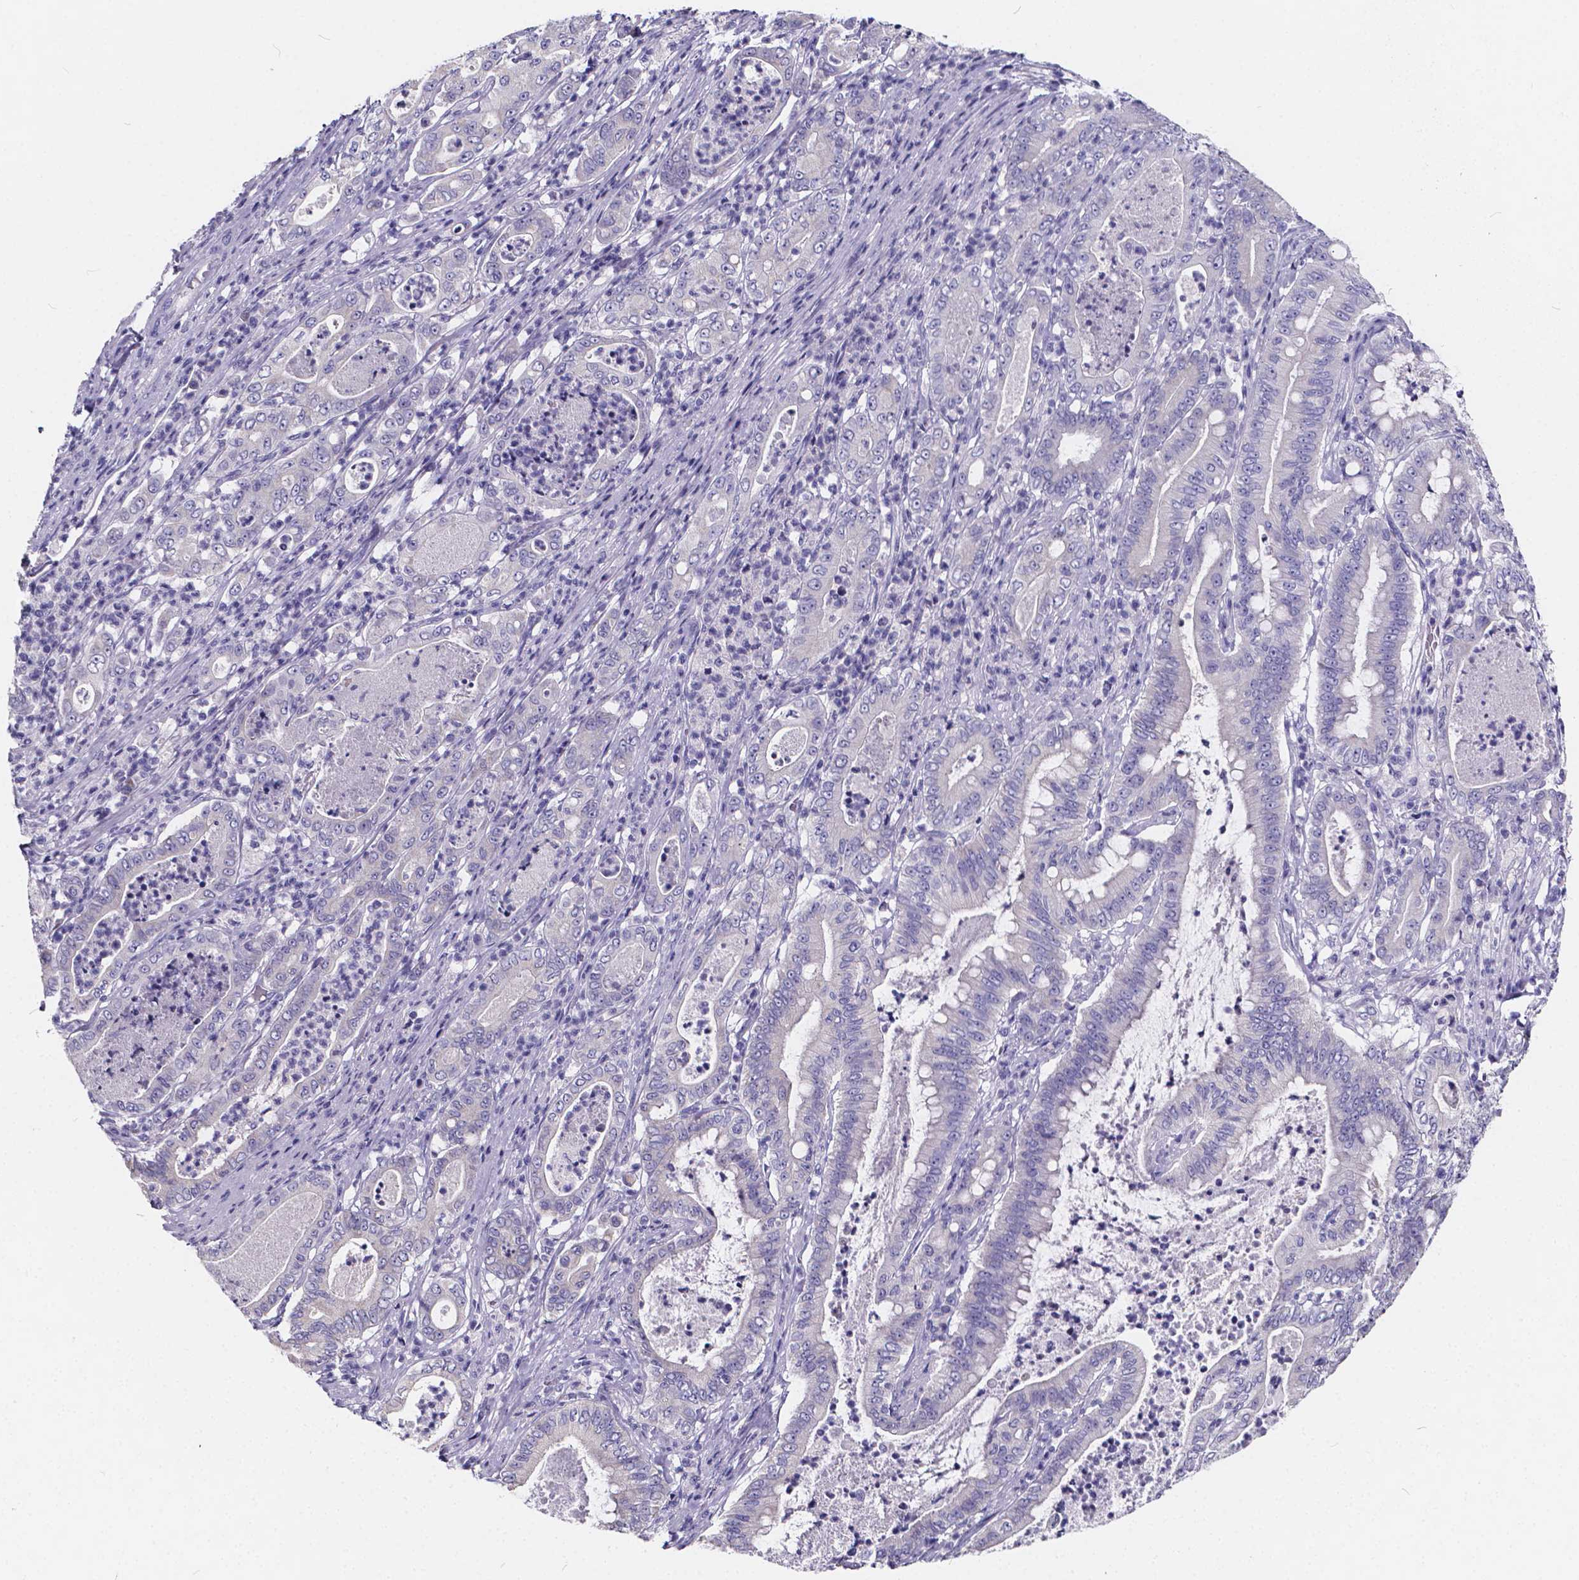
{"staining": {"intensity": "negative", "quantity": "none", "location": "none"}, "tissue": "pancreatic cancer", "cell_type": "Tumor cells", "image_type": "cancer", "snomed": [{"axis": "morphology", "description": "Adenocarcinoma, NOS"}, {"axis": "topography", "description": "Pancreas"}], "caption": "Immunohistochemistry (IHC) of human pancreatic adenocarcinoma exhibits no expression in tumor cells. The staining was performed using DAB (3,3'-diaminobenzidine) to visualize the protein expression in brown, while the nuclei were stained in blue with hematoxylin (Magnification: 20x).", "gene": "SPEF2", "patient": {"sex": "male", "age": 71}}